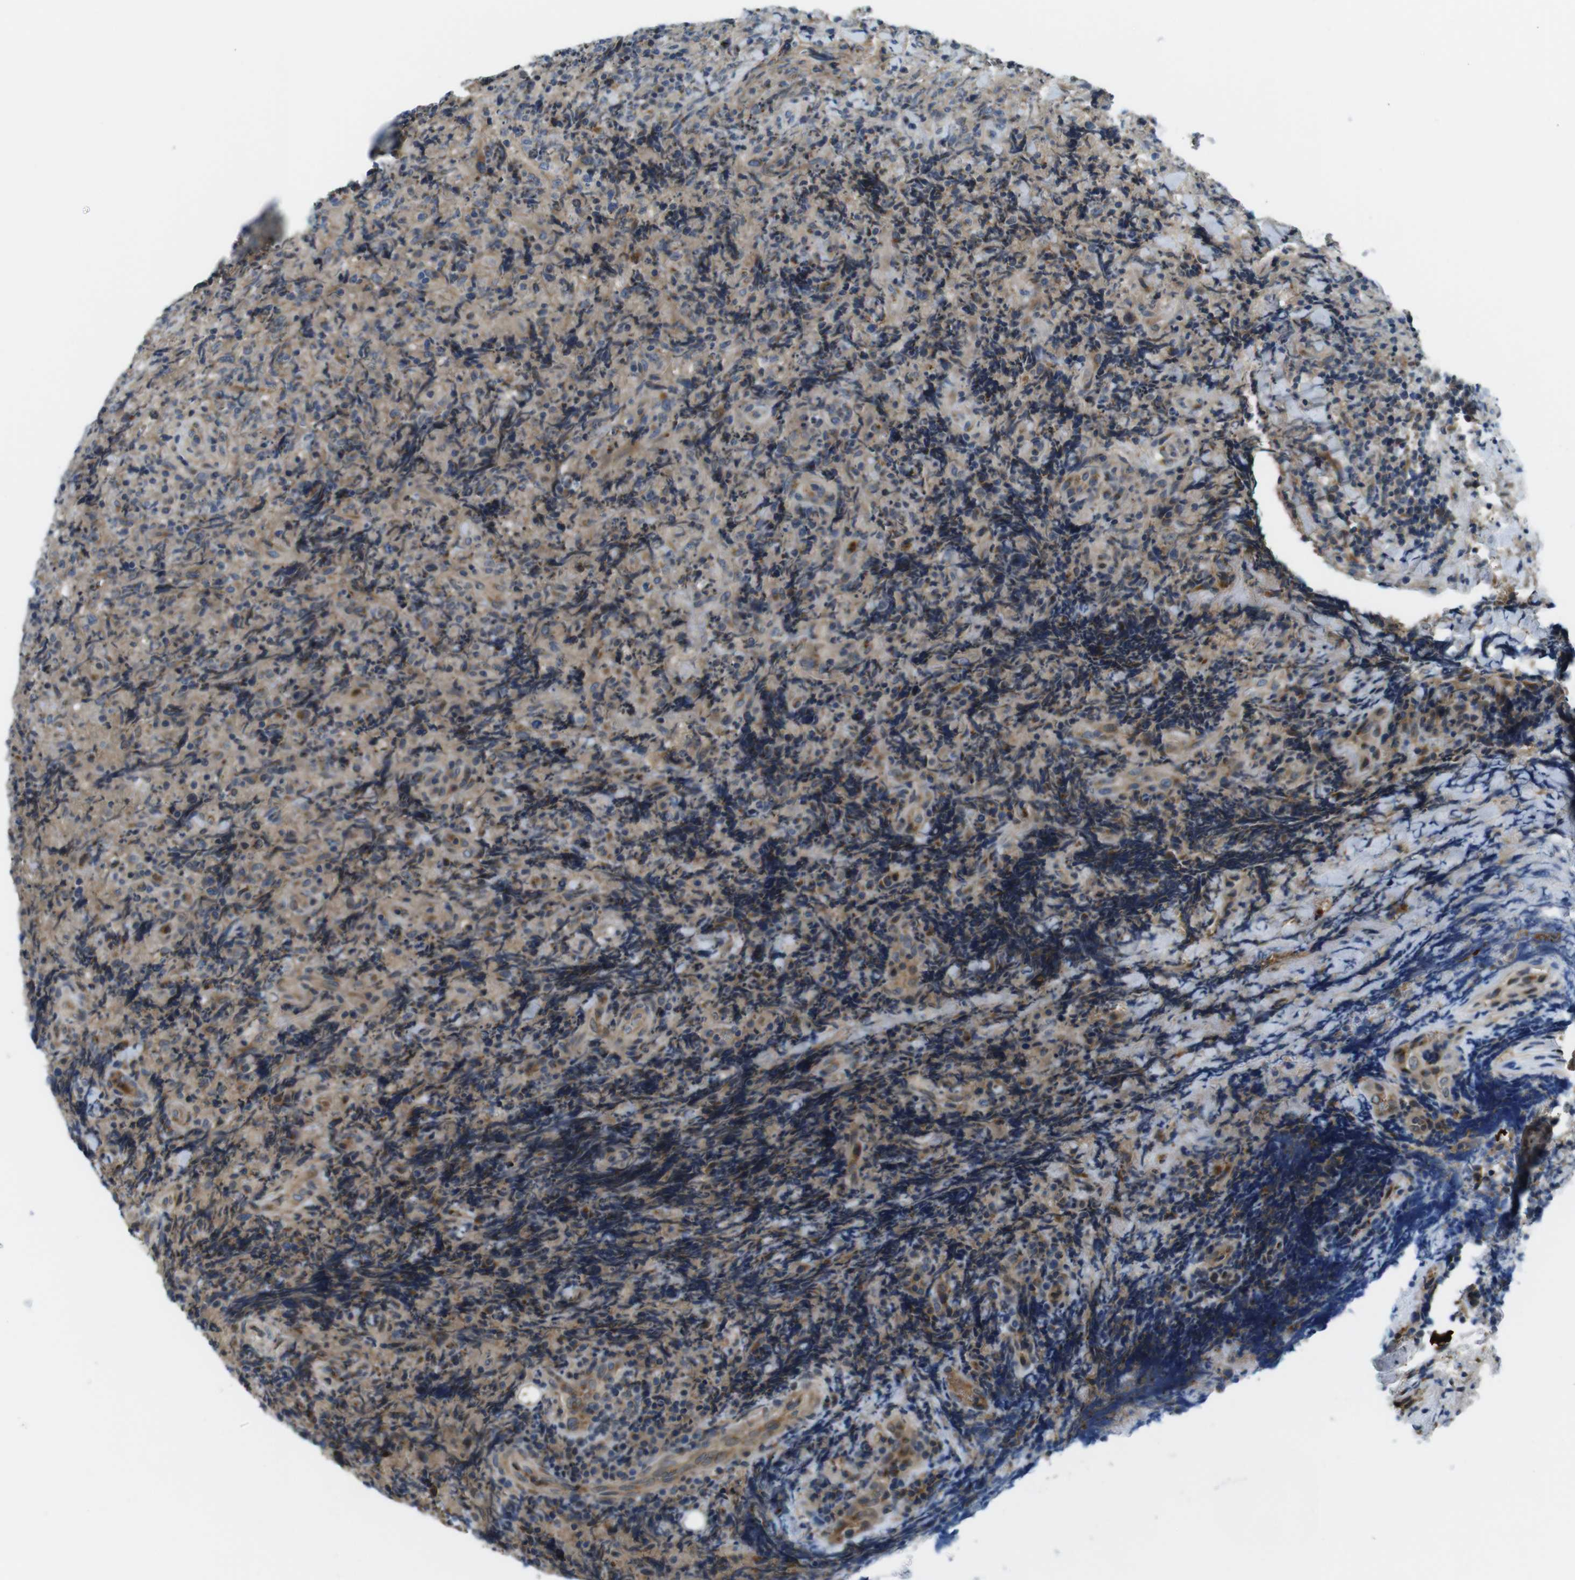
{"staining": {"intensity": "weak", "quantity": "25%-75%", "location": "cytoplasmic/membranous"}, "tissue": "lymphoma", "cell_type": "Tumor cells", "image_type": "cancer", "snomed": [{"axis": "morphology", "description": "Malignant lymphoma, non-Hodgkin's type, High grade"}, {"axis": "topography", "description": "Tonsil"}], "caption": "A brown stain shows weak cytoplasmic/membranous expression of a protein in human malignant lymphoma, non-Hodgkin's type (high-grade) tumor cells.", "gene": "ZDHHC3", "patient": {"sex": "female", "age": 36}}